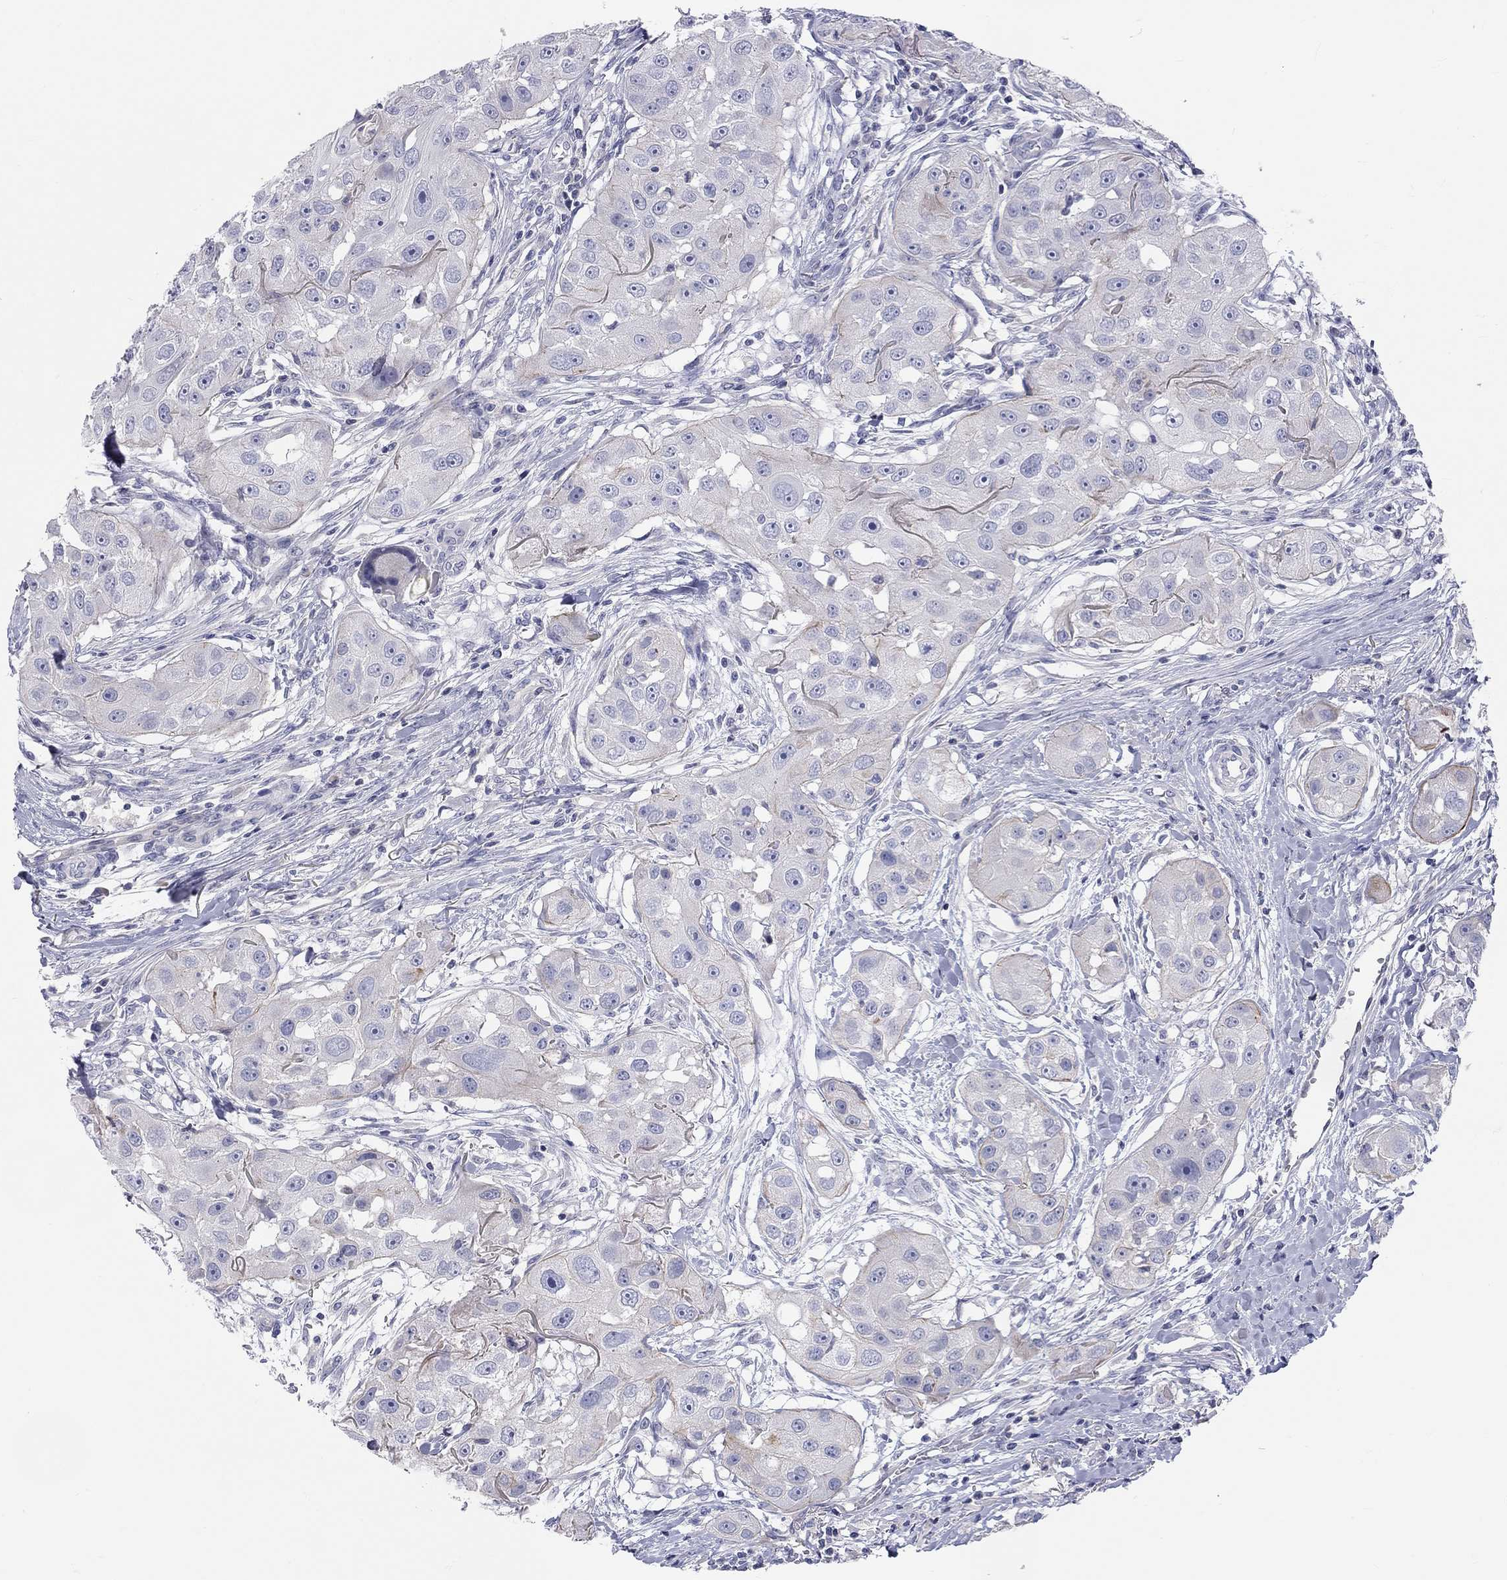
{"staining": {"intensity": "negative", "quantity": "none", "location": "none"}, "tissue": "head and neck cancer", "cell_type": "Tumor cells", "image_type": "cancer", "snomed": [{"axis": "morphology", "description": "Squamous cell carcinoma, NOS"}, {"axis": "topography", "description": "Head-Neck"}], "caption": "Tumor cells are negative for brown protein staining in squamous cell carcinoma (head and neck).", "gene": "ST7L", "patient": {"sex": "male", "age": 51}}